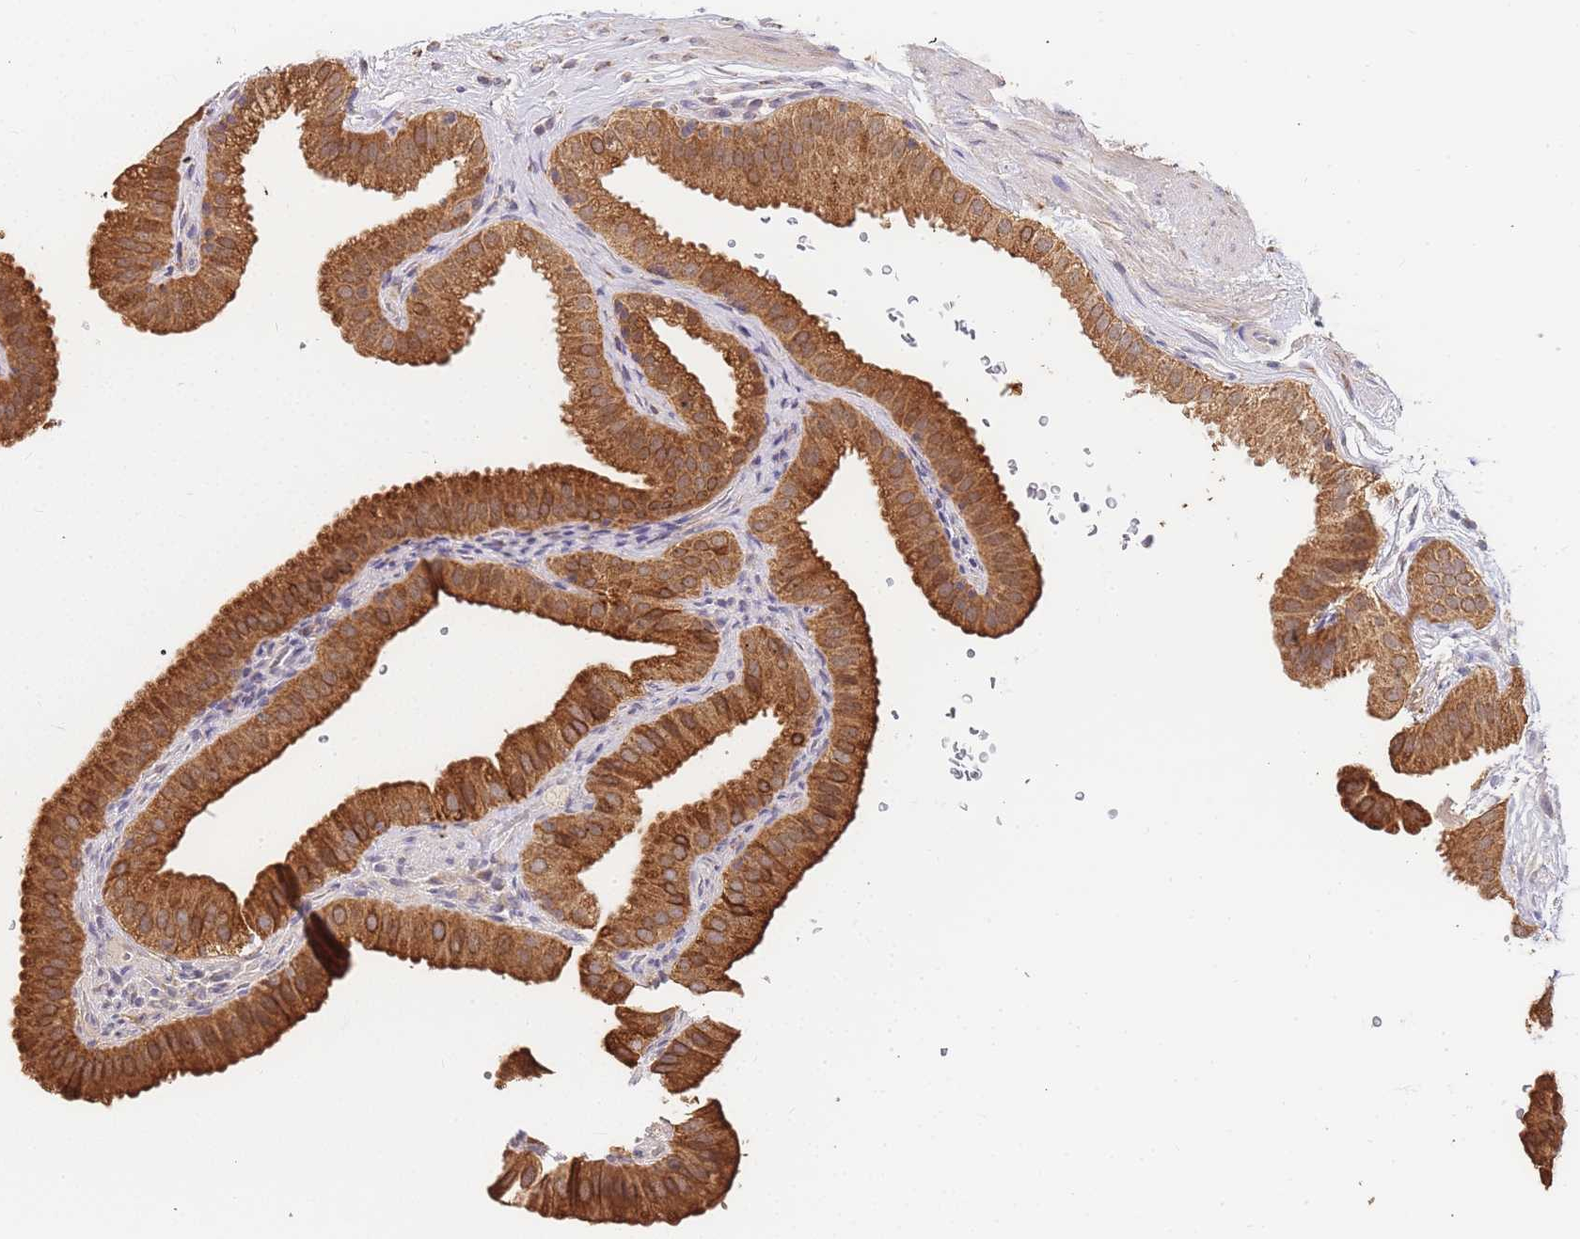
{"staining": {"intensity": "strong", "quantity": ">75%", "location": "cytoplasmic/membranous"}, "tissue": "gallbladder", "cell_type": "Glandular cells", "image_type": "normal", "snomed": [{"axis": "morphology", "description": "Normal tissue, NOS"}, {"axis": "topography", "description": "Gallbladder"}], "caption": "This is a photomicrograph of immunohistochemistry (IHC) staining of unremarkable gallbladder, which shows strong positivity in the cytoplasmic/membranous of glandular cells.", "gene": "ADCY9", "patient": {"sex": "female", "age": 61}}